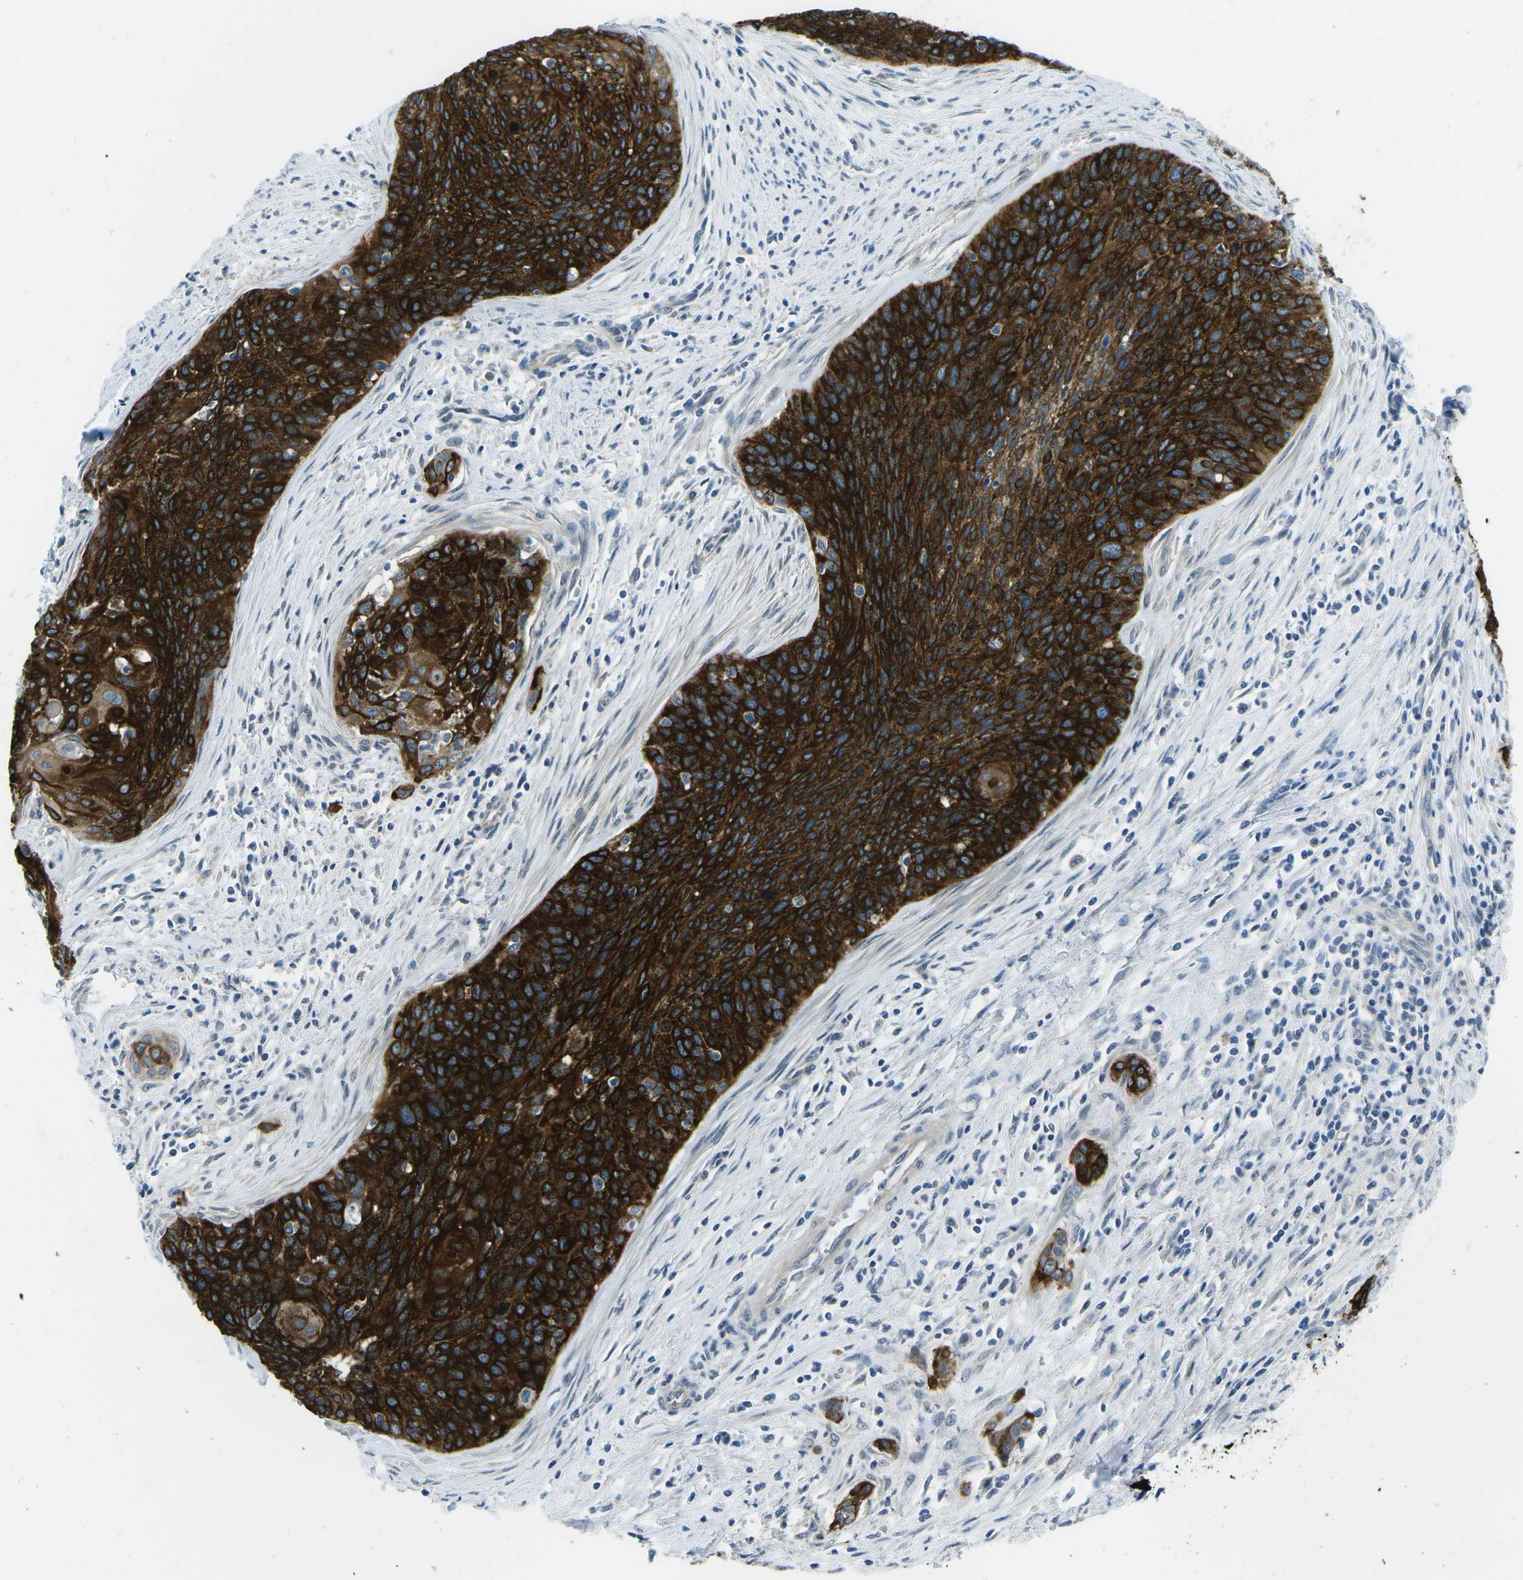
{"staining": {"intensity": "strong", "quantity": ">75%", "location": "cytoplasmic/membranous"}, "tissue": "cervical cancer", "cell_type": "Tumor cells", "image_type": "cancer", "snomed": [{"axis": "morphology", "description": "Squamous cell carcinoma, NOS"}, {"axis": "topography", "description": "Cervix"}], "caption": "Brown immunohistochemical staining in human squamous cell carcinoma (cervical) displays strong cytoplasmic/membranous expression in approximately >75% of tumor cells. The protein of interest is stained brown, and the nuclei are stained in blue (DAB (3,3'-diaminobenzidine) IHC with brightfield microscopy, high magnification).", "gene": "CTNND1", "patient": {"sex": "female", "age": 55}}